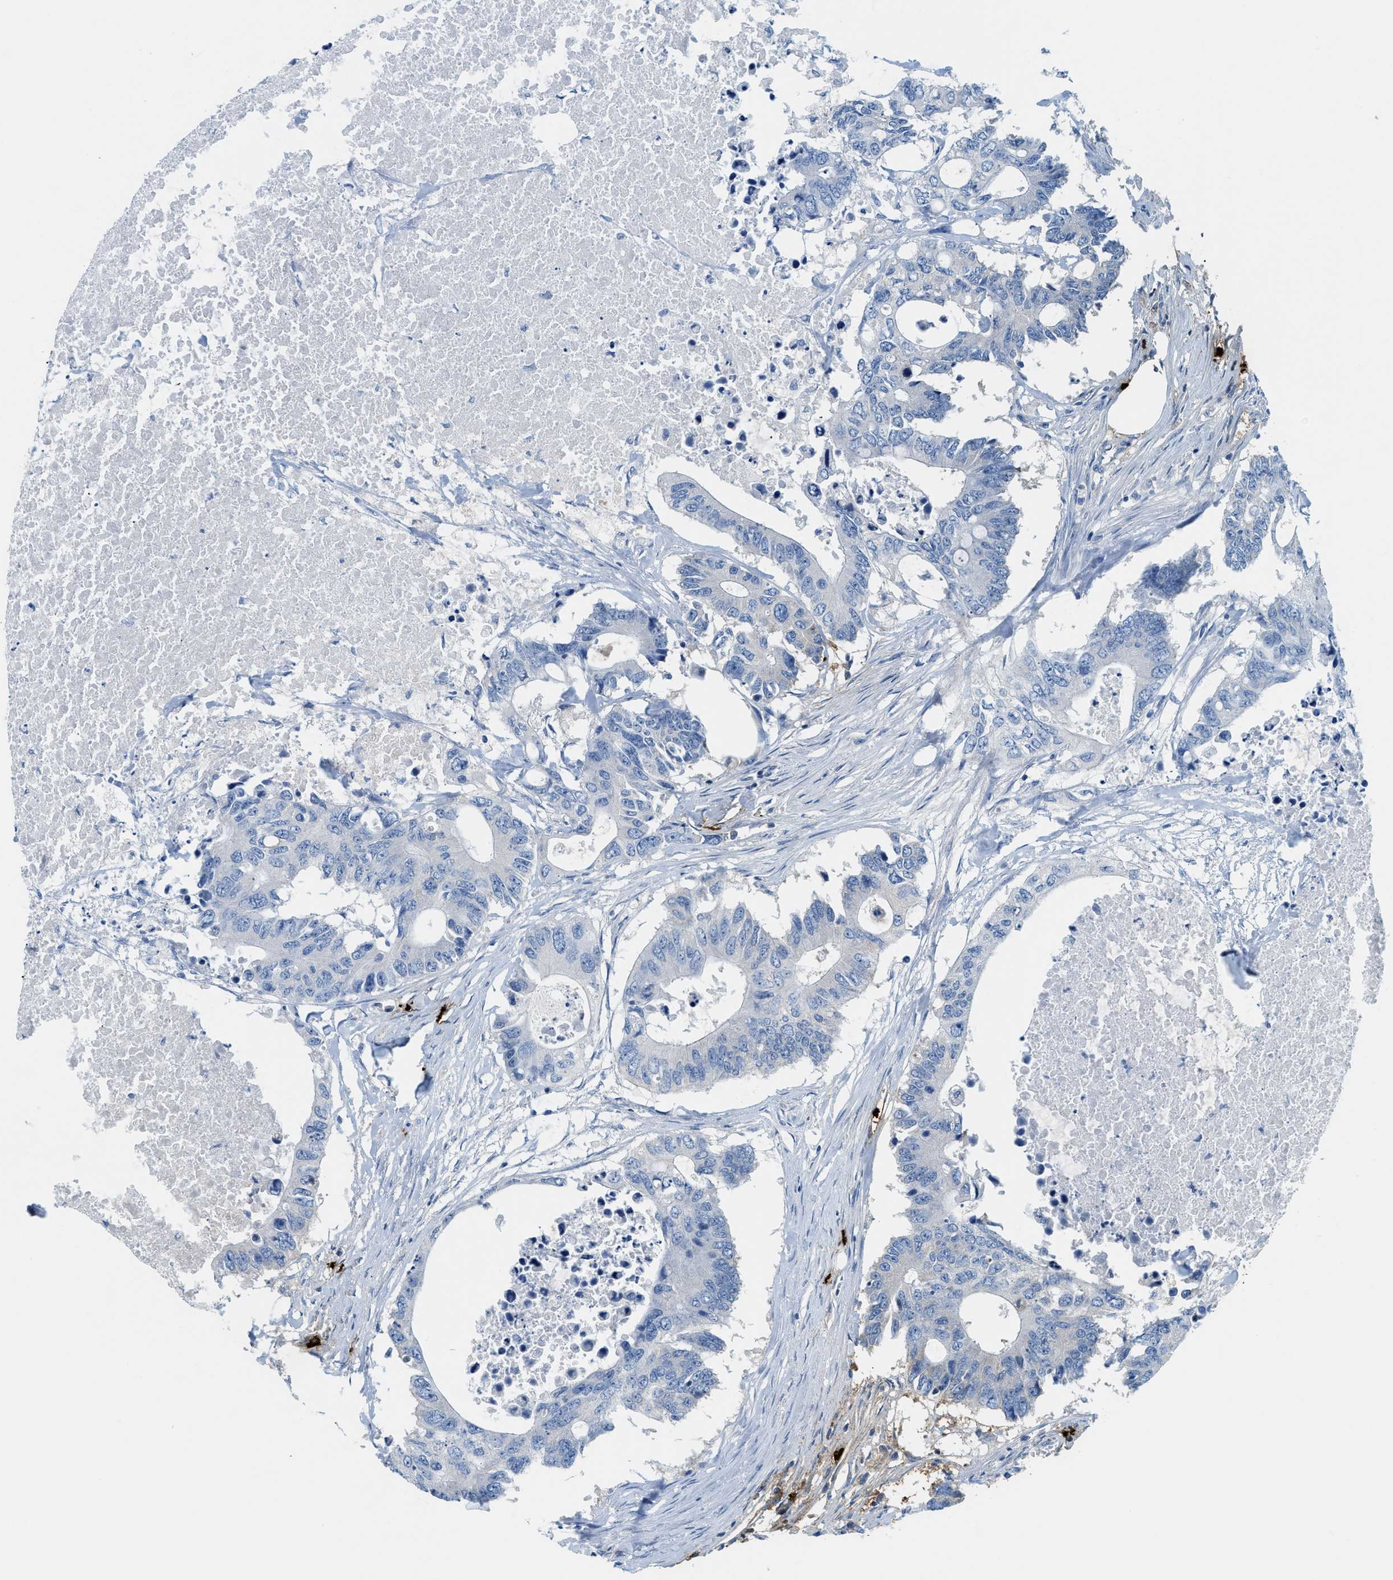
{"staining": {"intensity": "negative", "quantity": "none", "location": "none"}, "tissue": "colorectal cancer", "cell_type": "Tumor cells", "image_type": "cancer", "snomed": [{"axis": "morphology", "description": "Adenocarcinoma, NOS"}, {"axis": "topography", "description": "Colon"}], "caption": "Colorectal cancer (adenocarcinoma) stained for a protein using IHC displays no staining tumor cells.", "gene": "TPSAB1", "patient": {"sex": "male", "age": 71}}